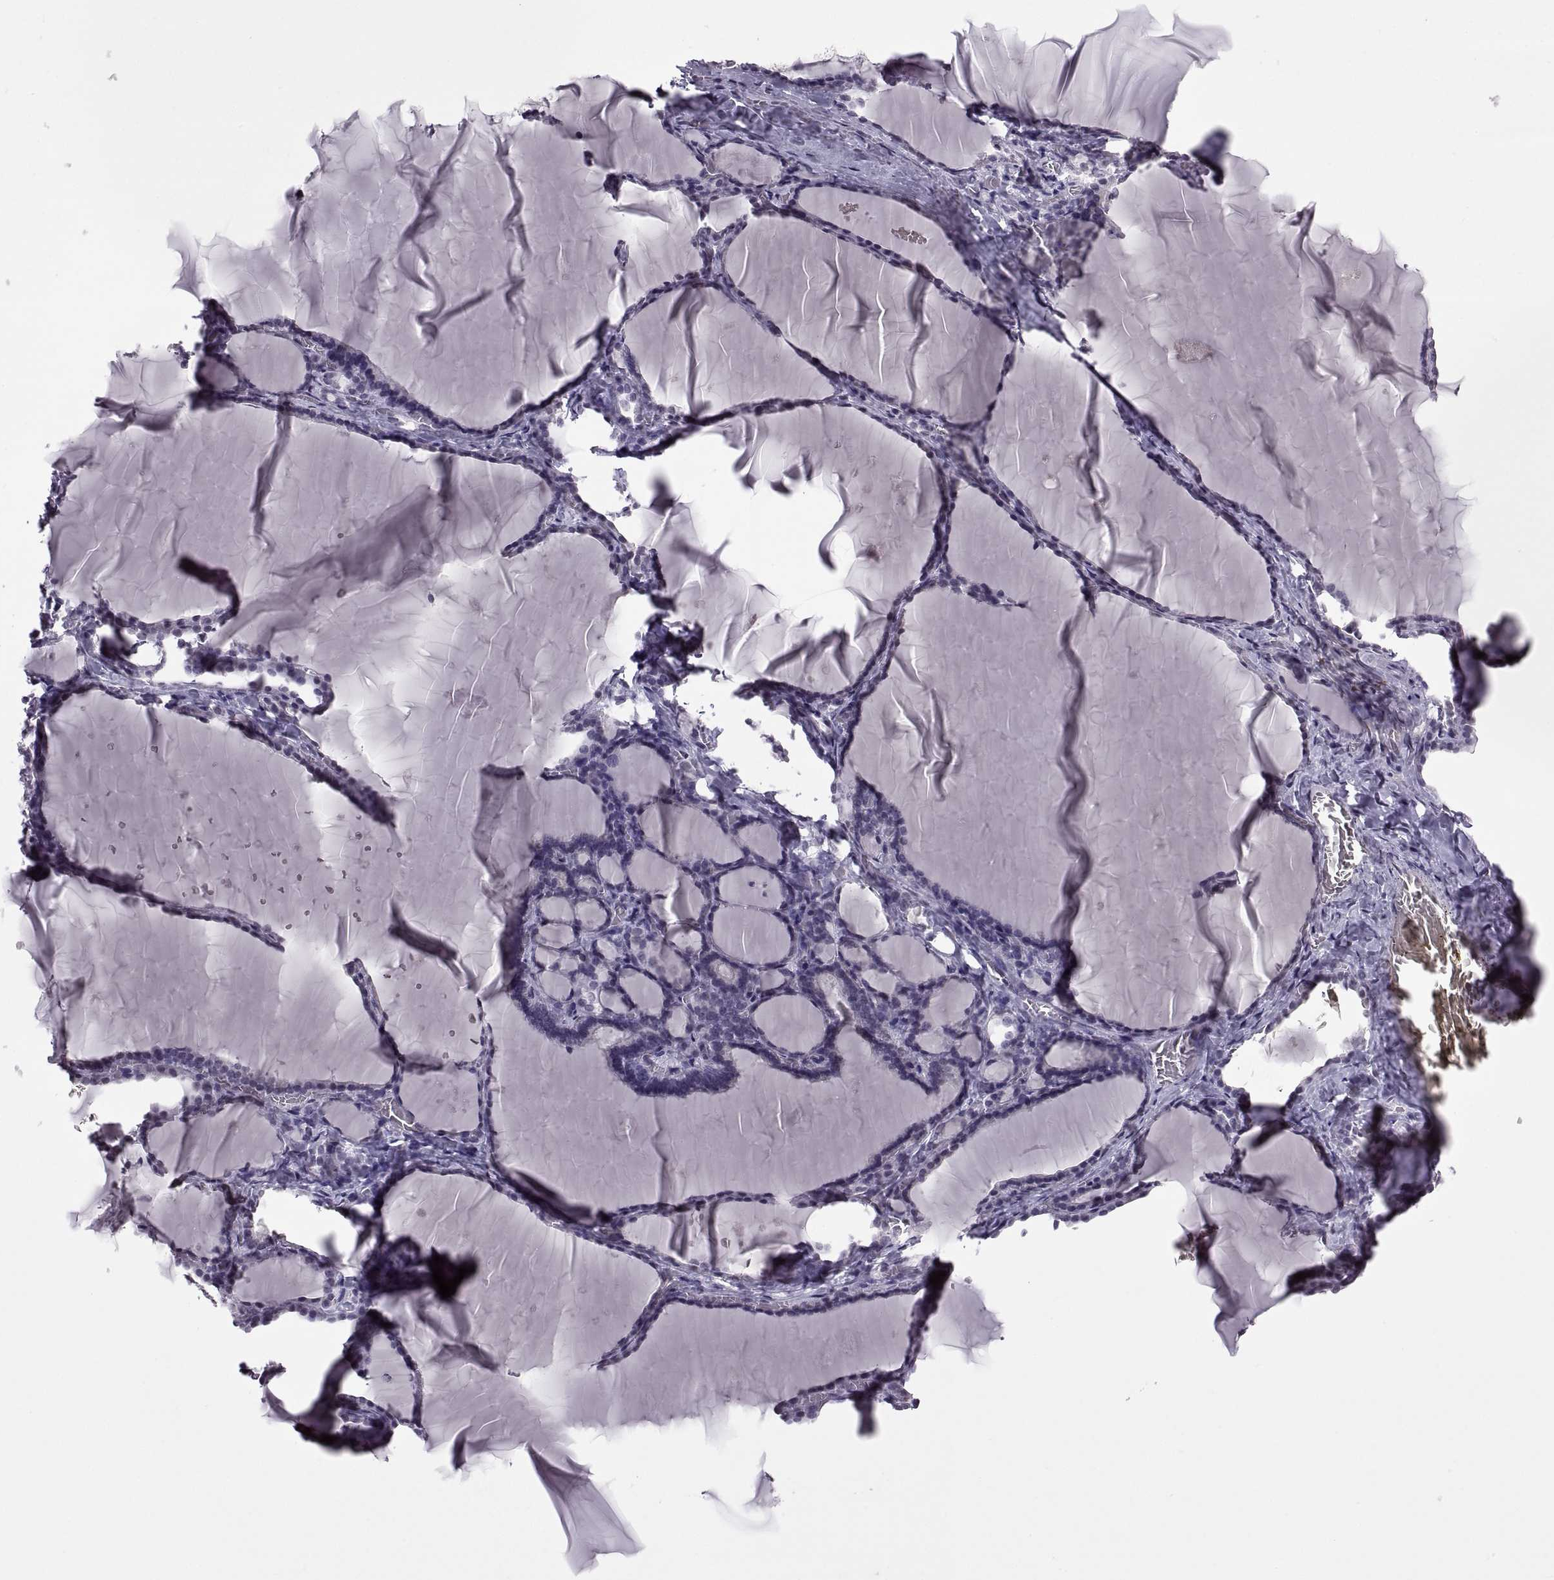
{"staining": {"intensity": "negative", "quantity": "none", "location": "none"}, "tissue": "thyroid gland", "cell_type": "Glandular cells", "image_type": "normal", "snomed": [{"axis": "morphology", "description": "Normal tissue, NOS"}, {"axis": "morphology", "description": "Hyperplasia, NOS"}, {"axis": "topography", "description": "Thyroid gland"}], "caption": "A high-resolution photomicrograph shows immunohistochemistry (IHC) staining of unremarkable thyroid gland, which displays no significant positivity in glandular cells.", "gene": "OTP", "patient": {"sex": "female", "age": 27}}